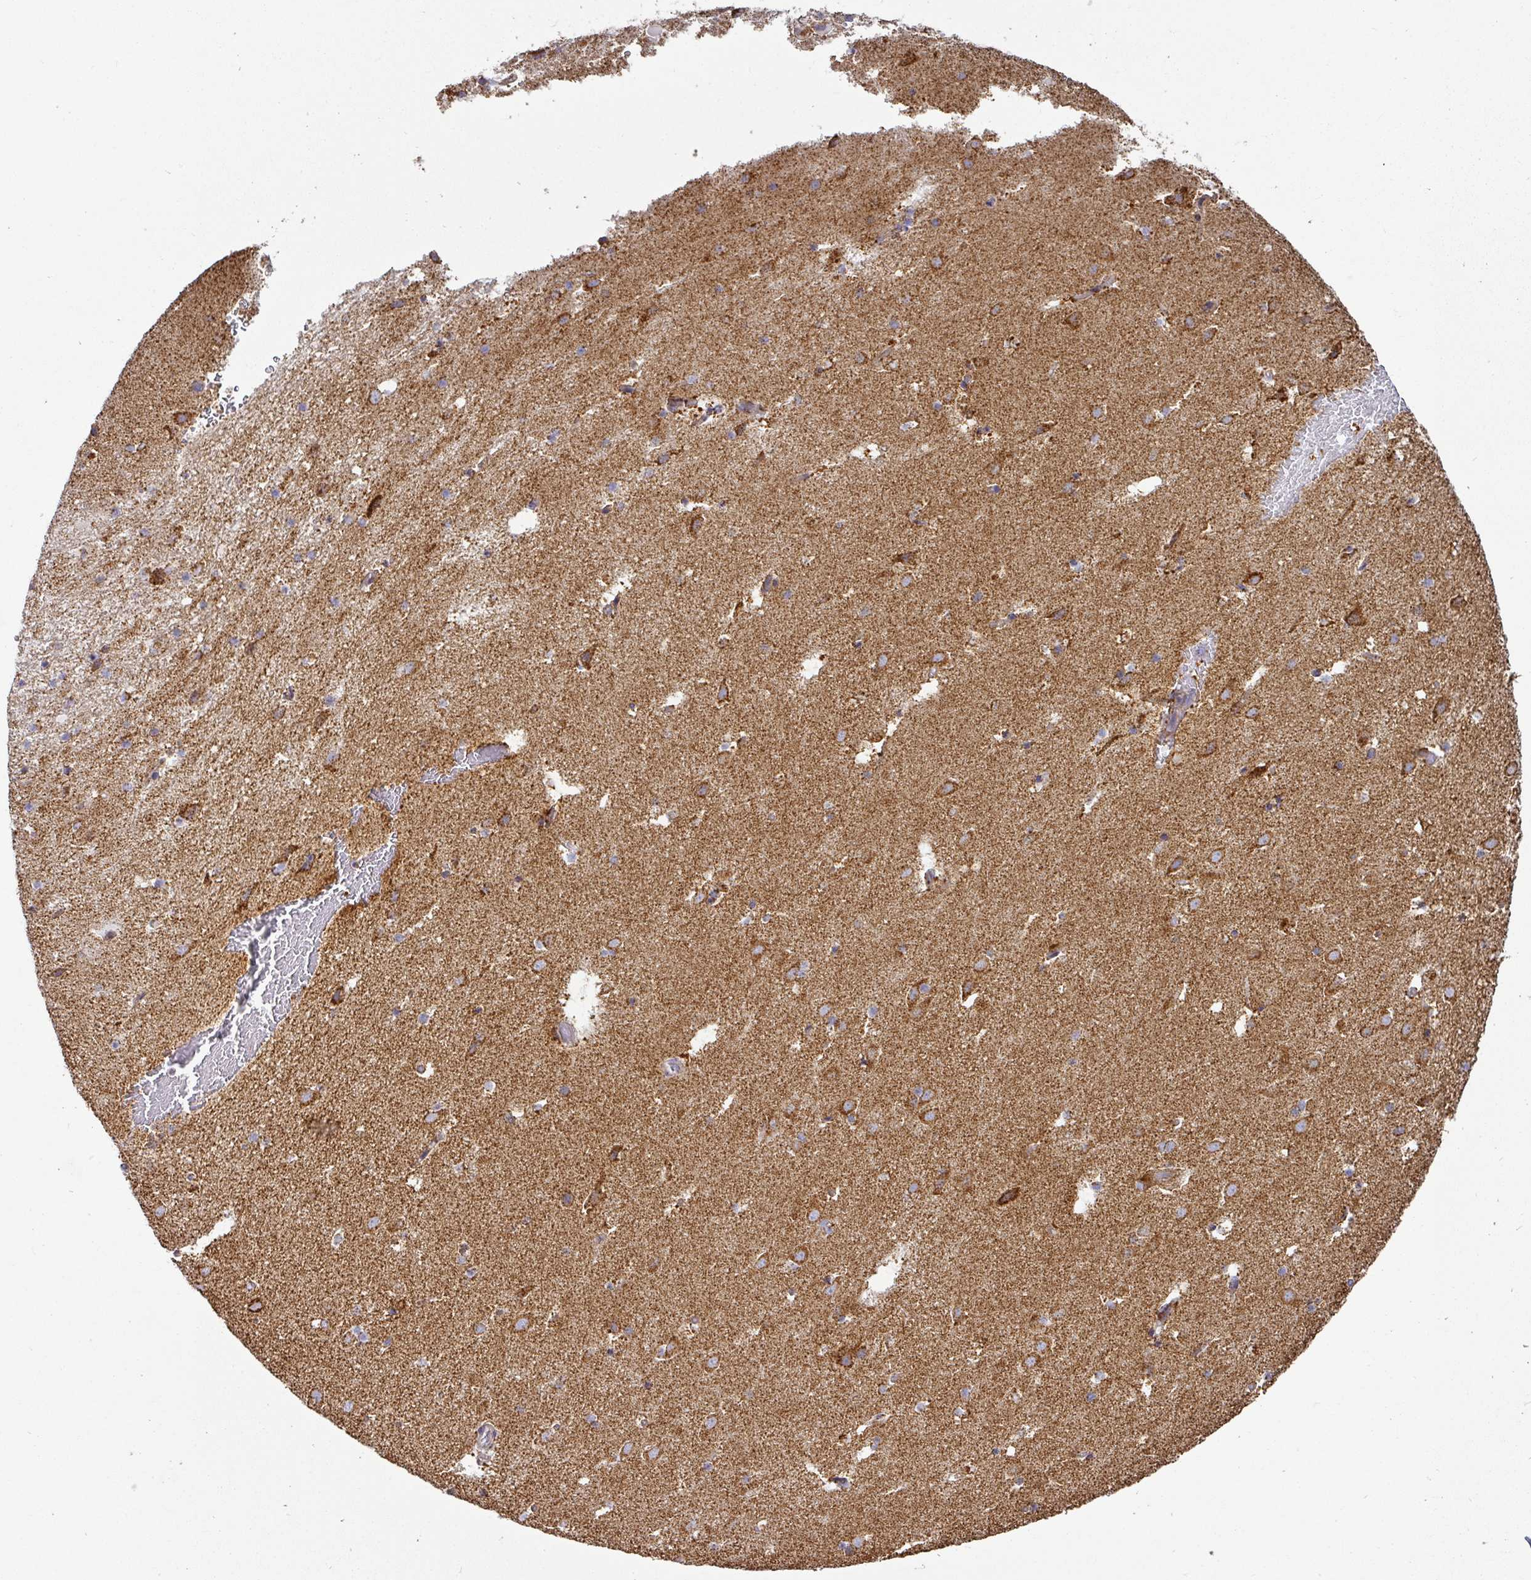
{"staining": {"intensity": "strong", "quantity": "<25%", "location": "cytoplasmic/membranous"}, "tissue": "caudate", "cell_type": "Glial cells", "image_type": "normal", "snomed": [{"axis": "morphology", "description": "Normal tissue, NOS"}, {"axis": "topography", "description": "Lateral ventricle wall"}], "caption": "Immunohistochemical staining of benign caudate reveals medium levels of strong cytoplasmic/membranous staining in about <25% of glial cells. The protein is shown in brown color, while the nuclei are stained blue.", "gene": "UQCRFS1", "patient": {"sex": "male", "age": 37}}